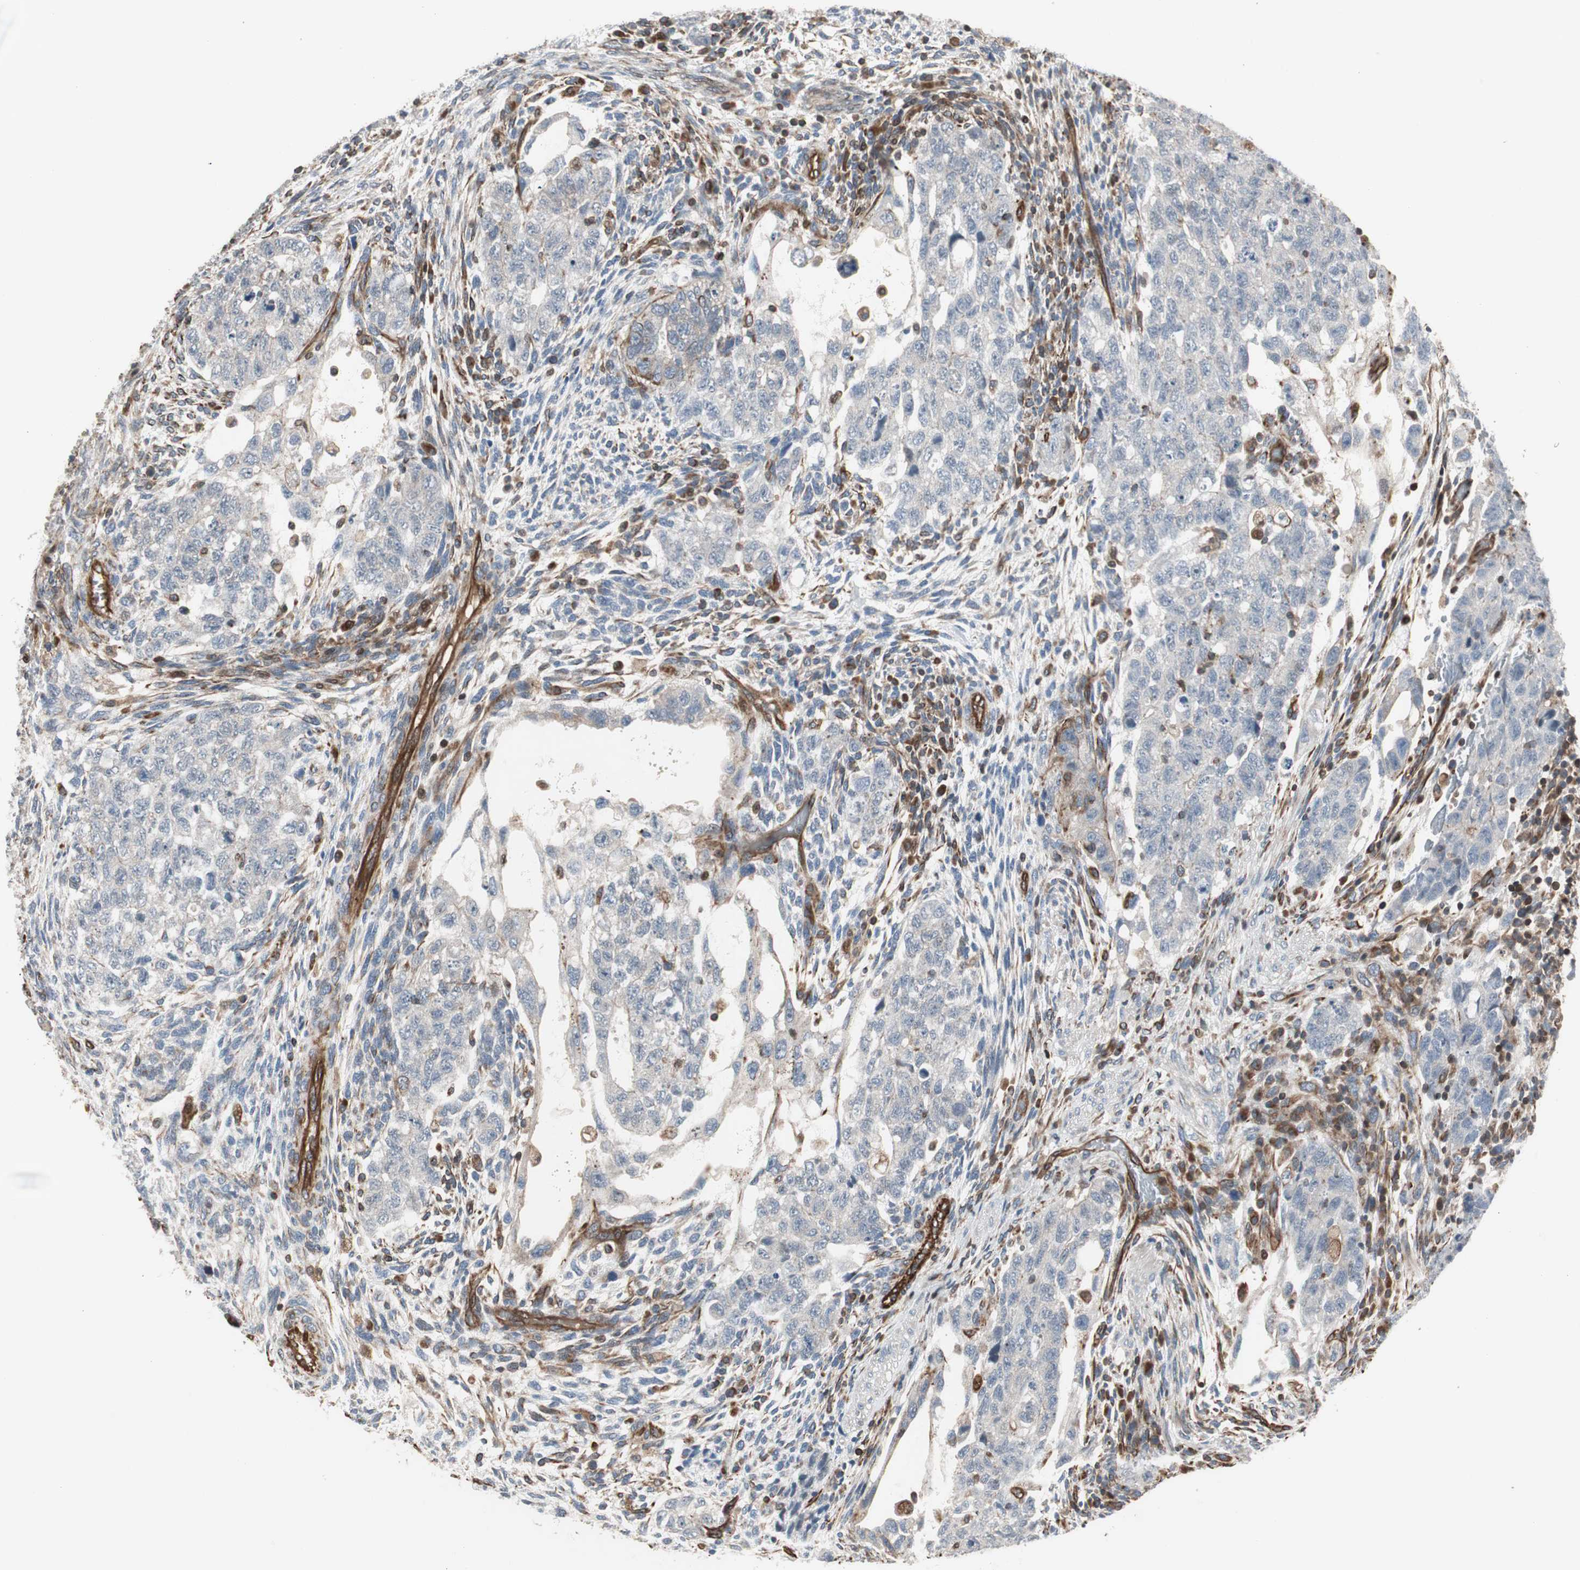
{"staining": {"intensity": "negative", "quantity": "none", "location": "none"}, "tissue": "testis cancer", "cell_type": "Tumor cells", "image_type": "cancer", "snomed": [{"axis": "morphology", "description": "Normal tissue, NOS"}, {"axis": "morphology", "description": "Carcinoma, Embryonal, NOS"}, {"axis": "topography", "description": "Testis"}], "caption": "High power microscopy image of an IHC image of embryonal carcinoma (testis), revealing no significant positivity in tumor cells.", "gene": "MAD2L2", "patient": {"sex": "male", "age": 36}}